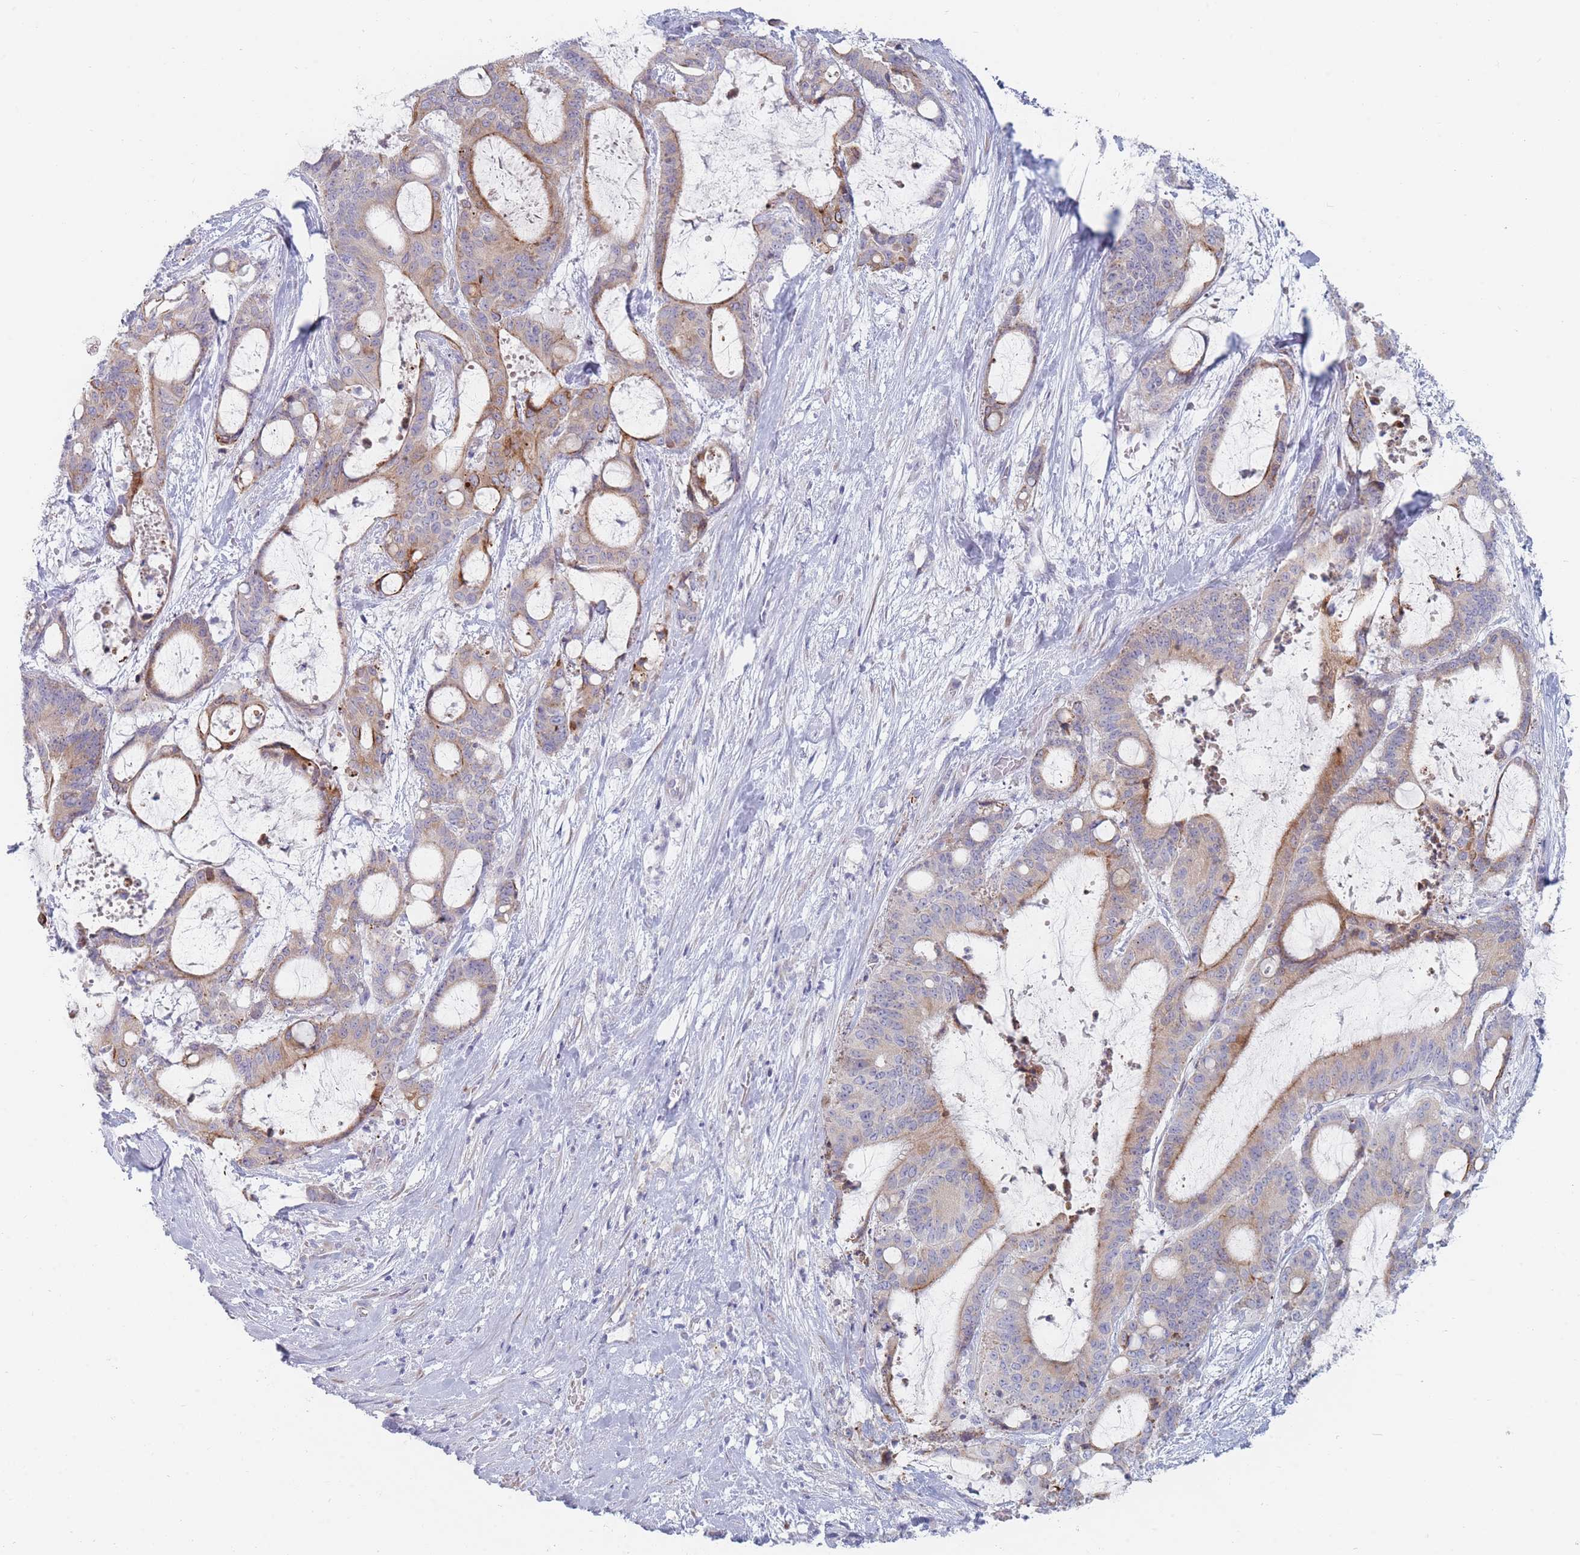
{"staining": {"intensity": "weak", "quantity": "25%-75%", "location": "cytoplasmic/membranous"}, "tissue": "liver cancer", "cell_type": "Tumor cells", "image_type": "cancer", "snomed": [{"axis": "morphology", "description": "Normal tissue, NOS"}, {"axis": "morphology", "description": "Cholangiocarcinoma"}, {"axis": "topography", "description": "Liver"}, {"axis": "topography", "description": "Peripheral nerve tissue"}], "caption": "Liver cancer stained with a brown dye reveals weak cytoplasmic/membranous positive positivity in approximately 25%-75% of tumor cells.", "gene": "SPATS1", "patient": {"sex": "female", "age": 73}}